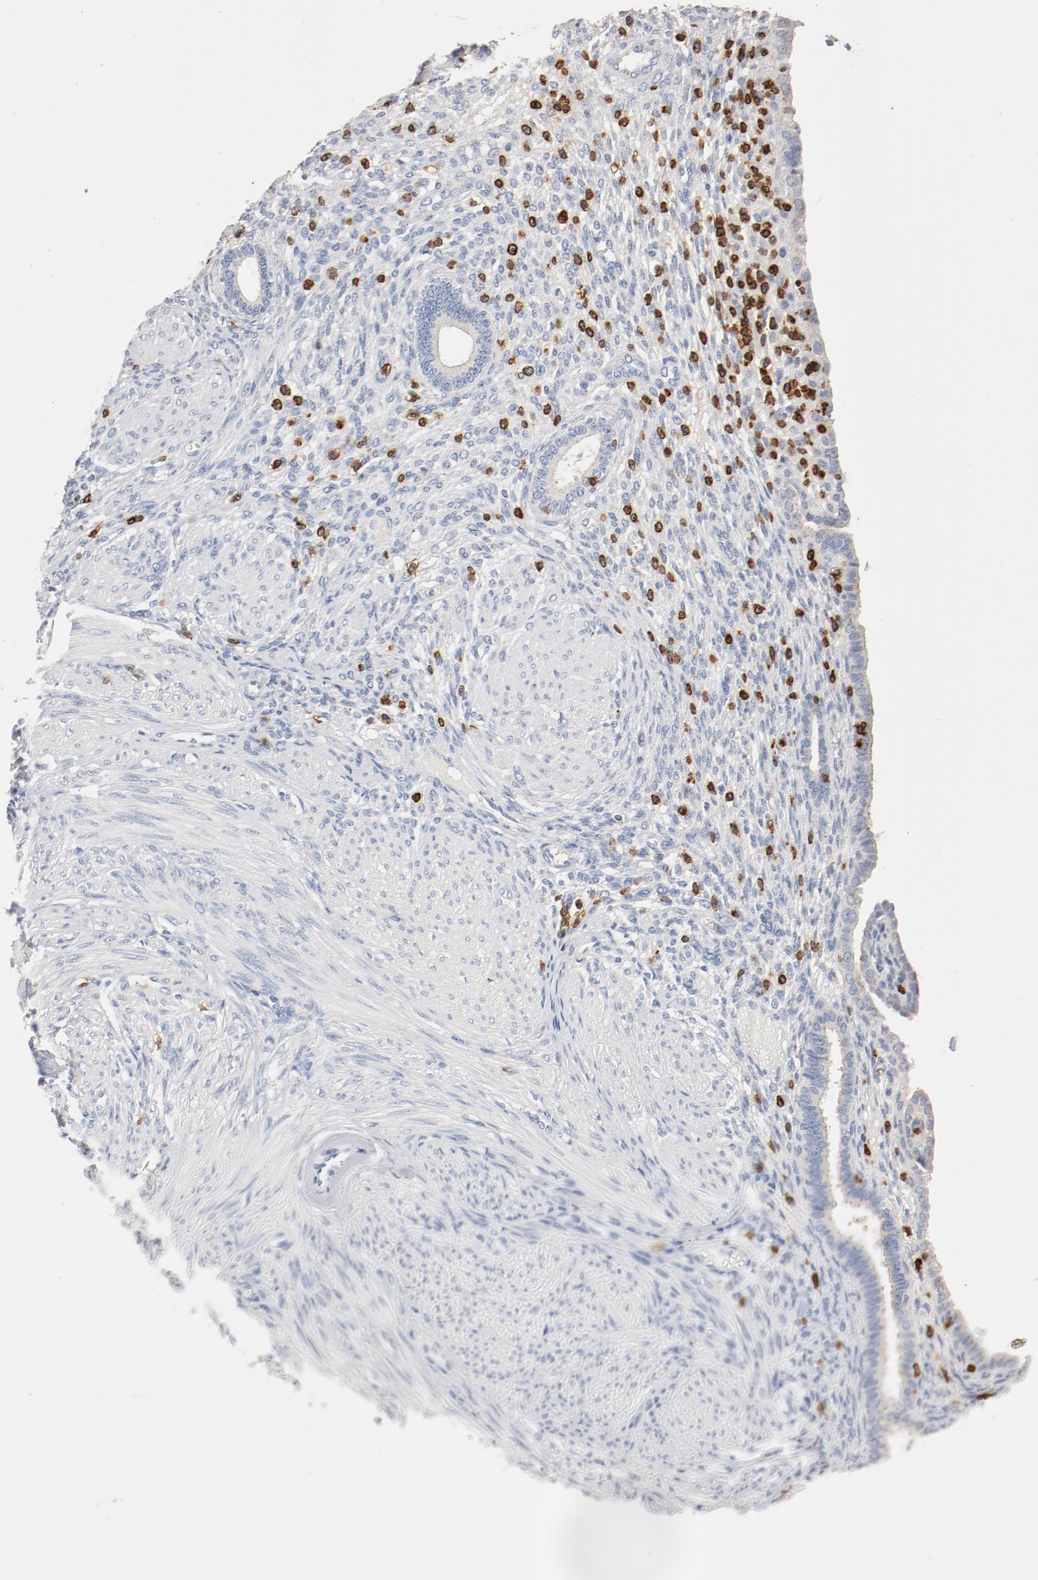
{"staining": {"intensity": "negative", "quantity": "none", "location": "none"}, "tissue": "endometrium", "cell_type": "Cells in endometrial stroma", "image_type": "normal", "snomed": [{"axis": "morphology", "description": "Normal tissue, NOS"}, {"axis": "topography", "description": "Endometrium"}], "caption": "DAB immunohistochemical staining of unremarkable endometrium shows no significant expression in cells in endometrial stroma. Brightfield microscopy of immunohistochemistry (IHC) stained with DAB (brown) and hematoxylin (blue), captured at high magnification.", "gene": "CD247", "patient": {"sex": "female", "age": 72}}